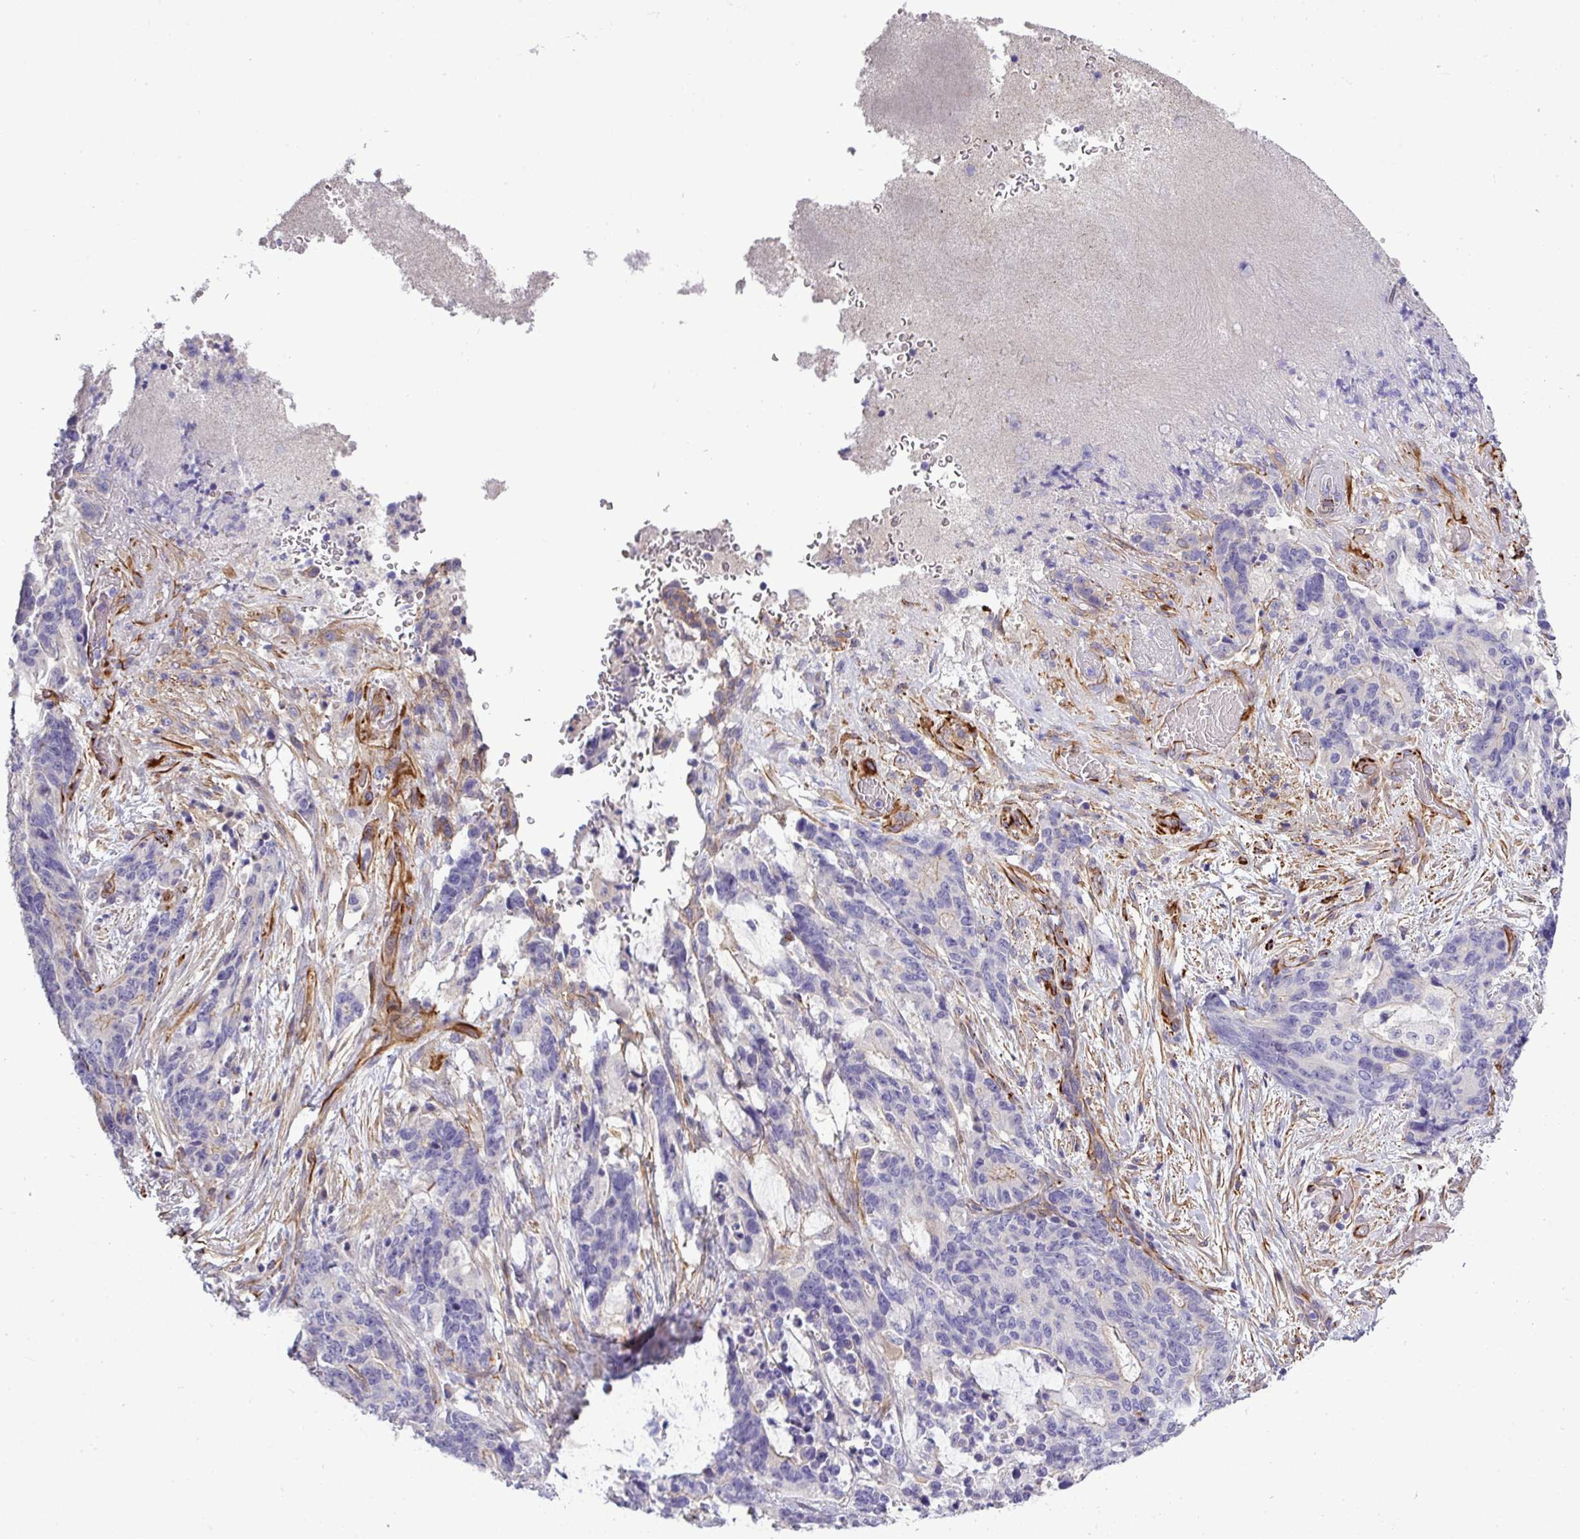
{"staining": {"intensity": "negative", "quantity": "none", "location": "none"}, "tissue": "stomach cancer", "cell_type": "Tumor cells", "image_type": "cancer", "snomed": [{"axis": "morphology", "description": "Normal tissue, NOS"}, {"axis": "morphology", "description": "Adenocarcinoma, NOS"}, {"axis": "topography", "description": "Stomach"}], "caption": "This photomicrograph is of adenocarcinoma (stomach) stained with IHC to label a protein in brown with the nuclei are counter-stained blue. There is no staining in tumor cells. (DAB (3,3'-diaminobenzidine) IHC visualized using brightfield microscopy, high magnification).", "gene": "PARD6A", "patient": {"sex": "female", "age": 64}}